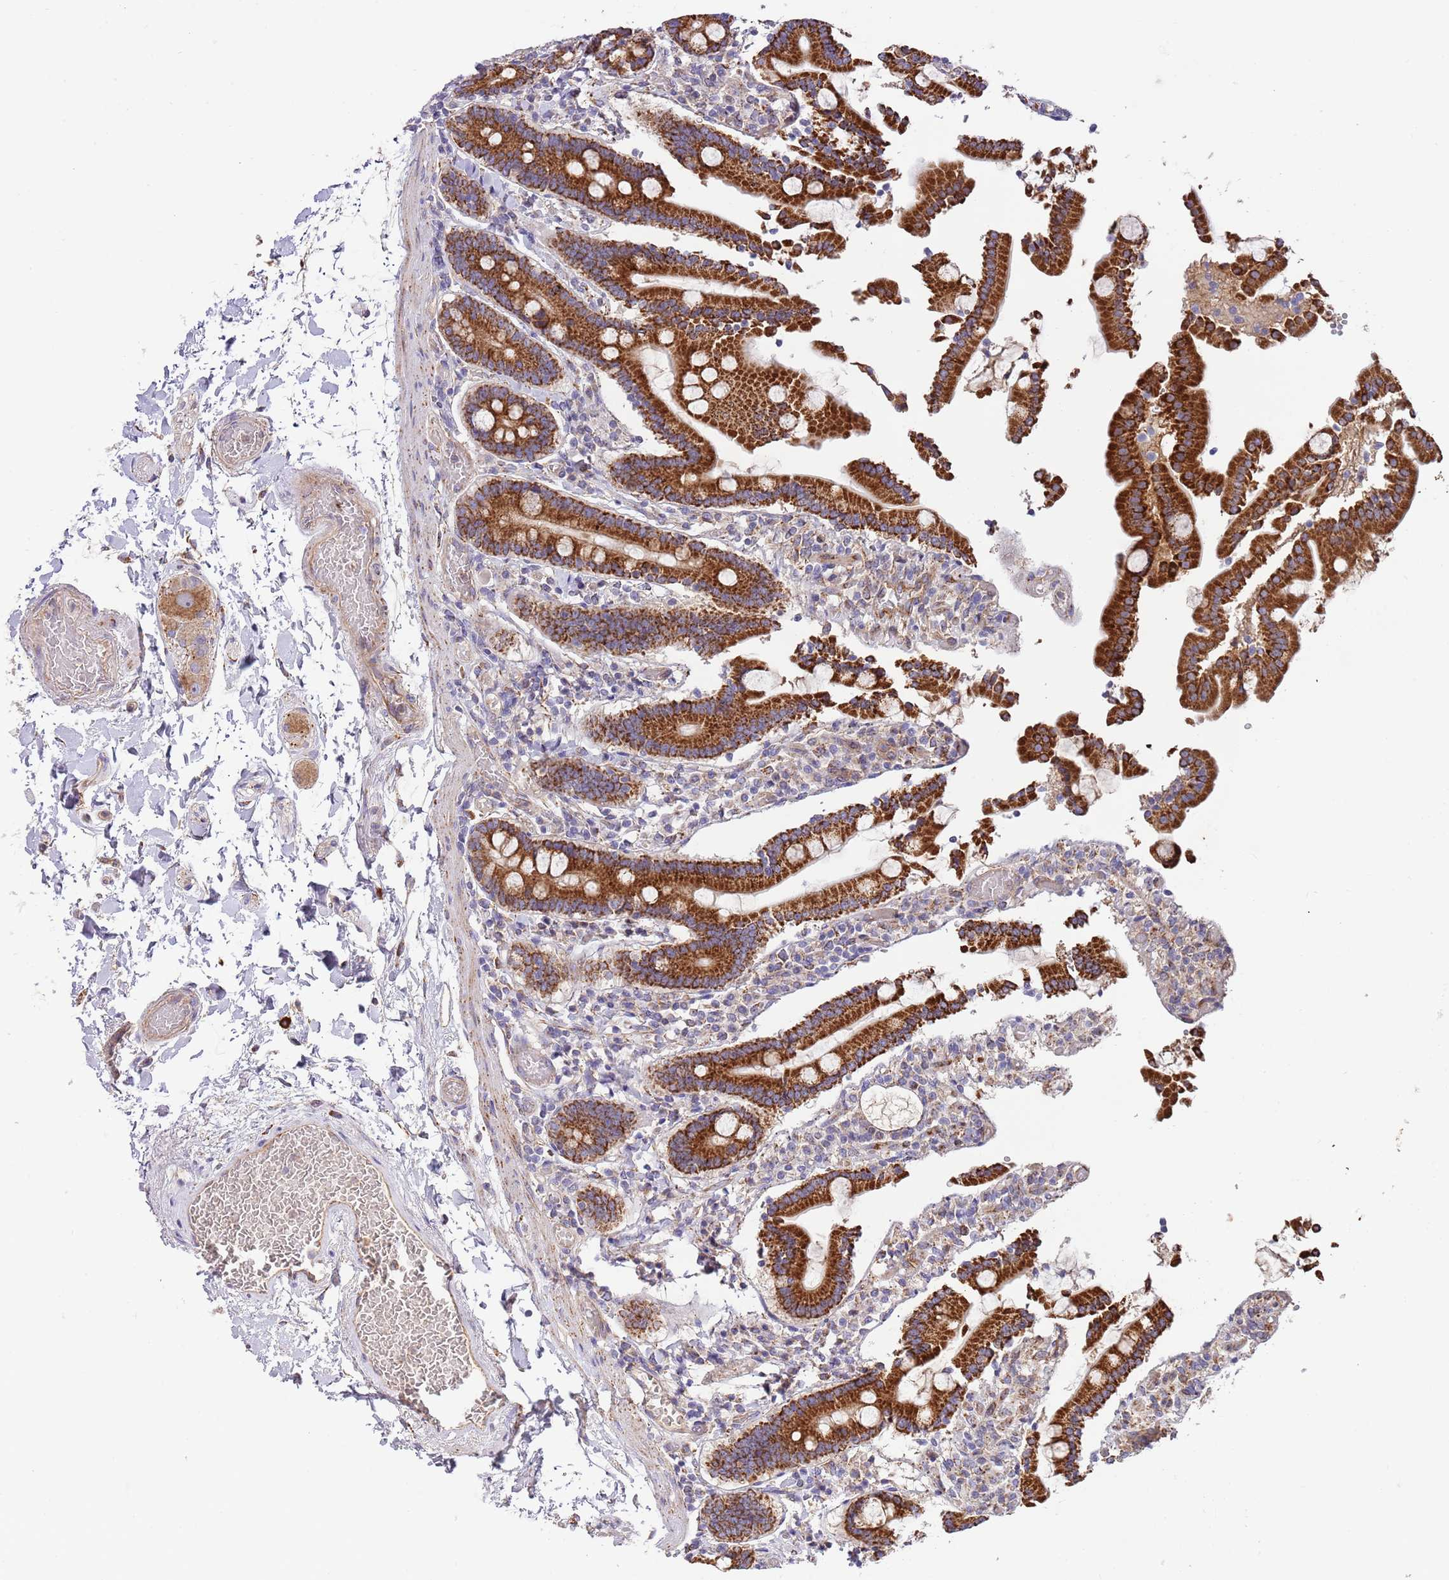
{"staining": {"intensity": "strong", "quantity": ">75%", "location": "cytoplasmic/membranous"}, "tissue": "duodenum", "cell_type": "Glandular cells", "image_type": "normal", "snomed": [{"axis": "morphology", "description": "Normal tissue, NOS"}, {"axis": "topography", "description": "Duodenum"}], "caption": "Glandular cells show strong cytoplasmic/membranous expression in approximately >75% of cells in benign duodenum.", "gene": "DOCK6", "patient": {"sex": "male", "age": 55}}